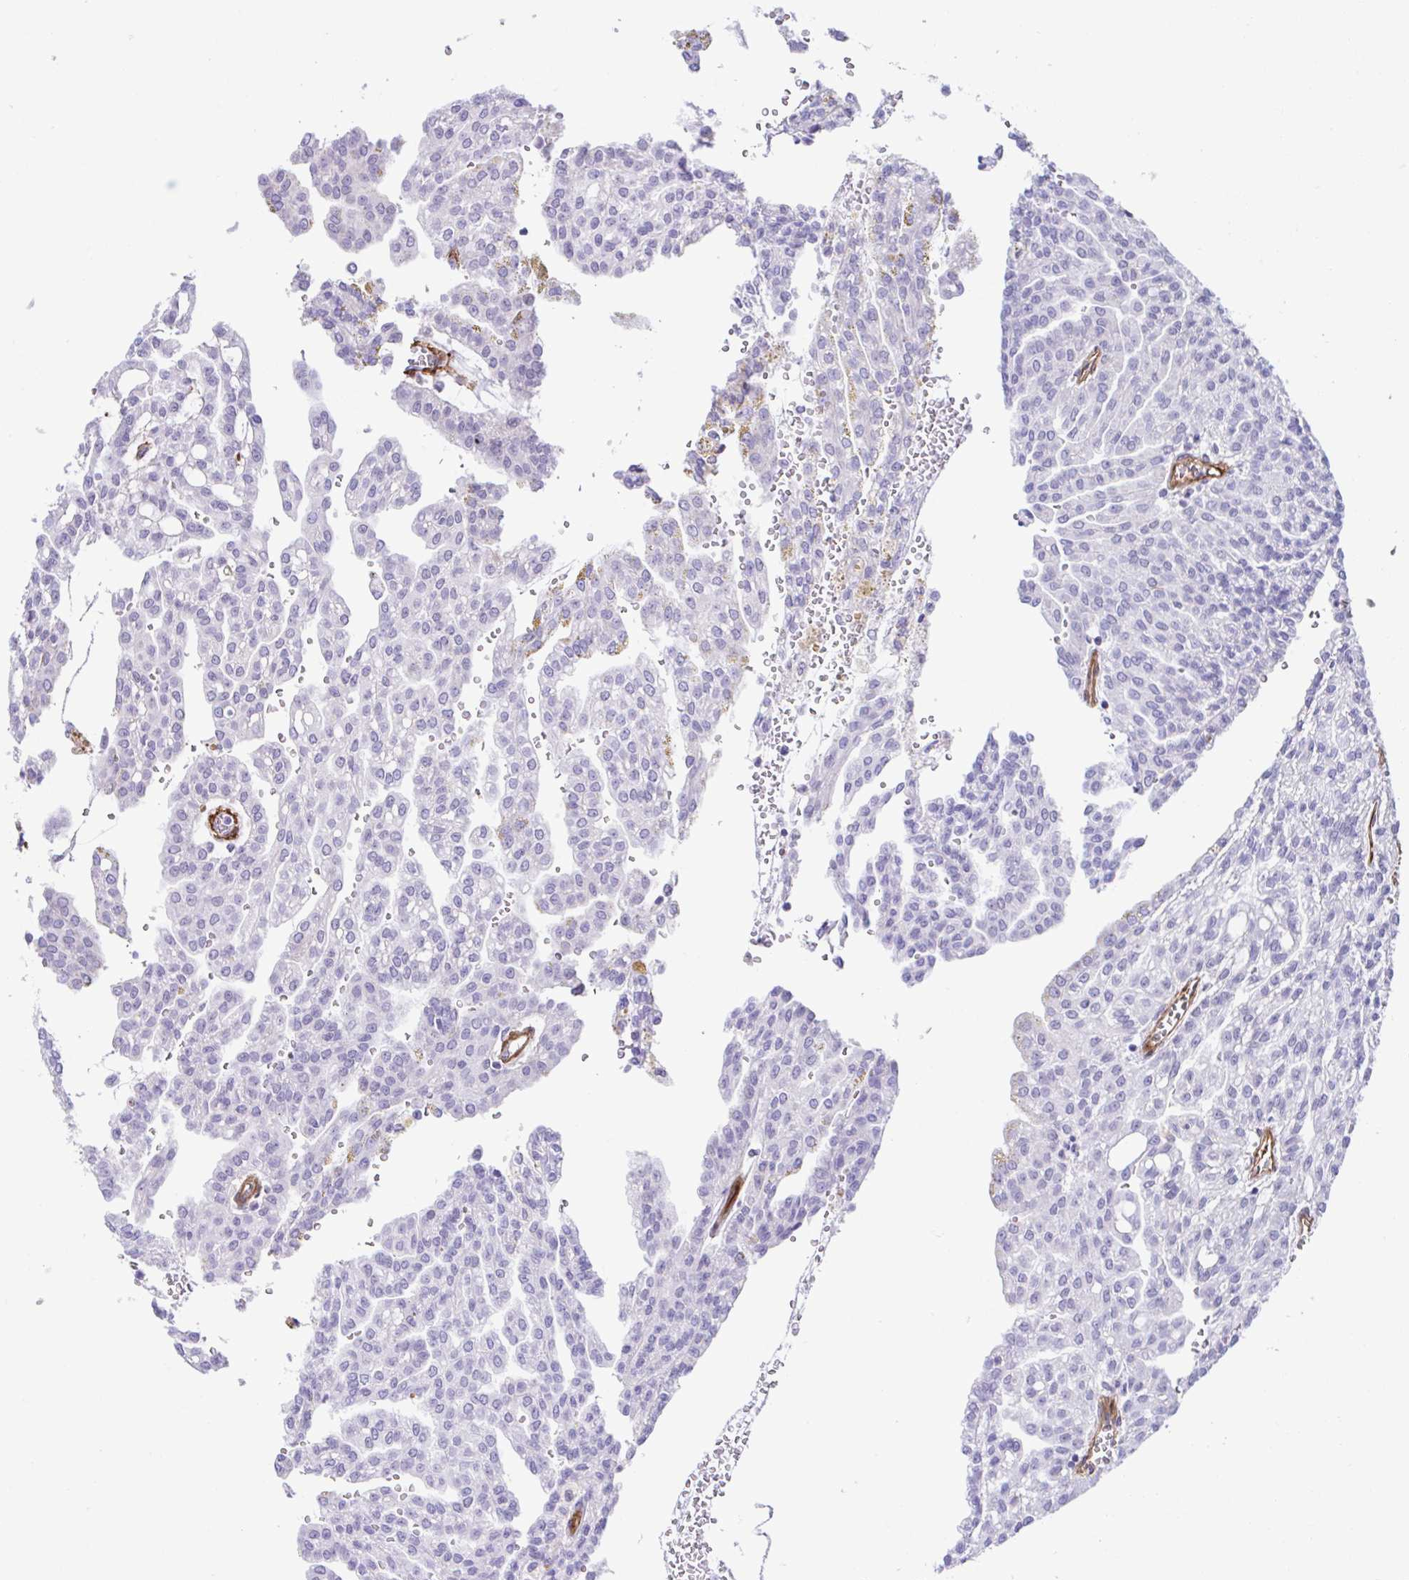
{"staining": {"intensity": "negative", "quantity": "none", "location": "none"}, "tissue": "renal cancer", "cell_type": "Tumor cells", "image_type": "cancer", "snomed": [{"axis": "morphology", "description": "Adenocarcinoma, NOS"}, {"axis": "topography", "description": "Kidney"}], "caption": "The immunohistochemistry micrograph has no significant expression in tumor cells of adenocarcinoma (renal) tissue.", "gene": "FBXO34", "patient": {"sex": "male", "age": 63}}